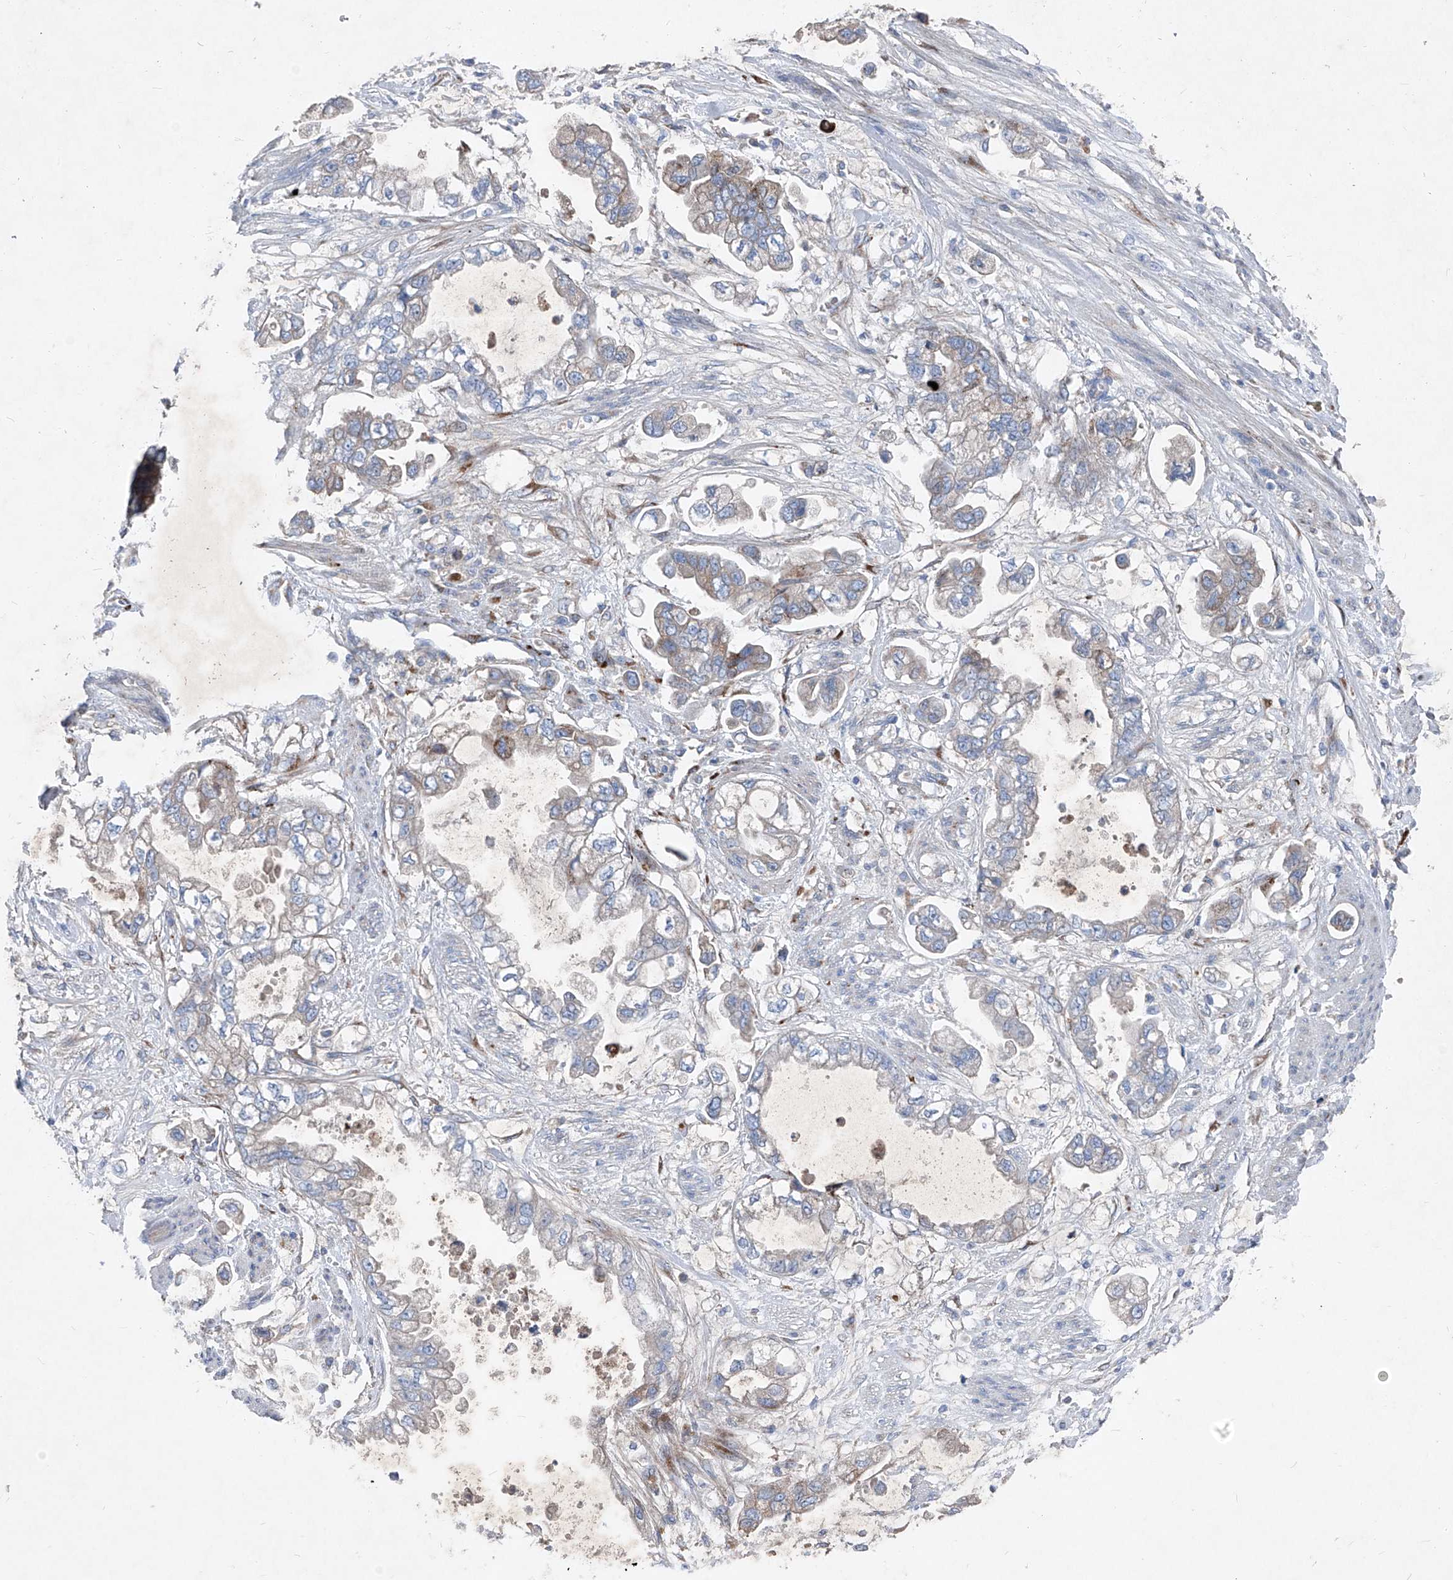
{"staining": {"intensity": "weak", "quantity": "<25%", "location": "cytoplasmic/membranous"}, "tissue": "stomach cancer", "cell_type": "Tumor cells", "image_type": "cancer", "snomed": [{"axis": "morphology", "description": "Adenocarcinoma, NOS"}, {"axis": "topography", "description": "Stomach"}], "caption": "High magnification brightfield microscopy of stomach adenocarcinoma stained with DAB (3,3'-diaminobenzidine) (brown) and counterstained with hematoxylin (blue): tumor cells show no significant staining. Brightfield microscopy of immunohistochemistry stained with DAB (brown) and hematoxylin (blue), captured at high magnification.", "gene": "IFI27", "patient": {"sex": "male", "age": 62}}